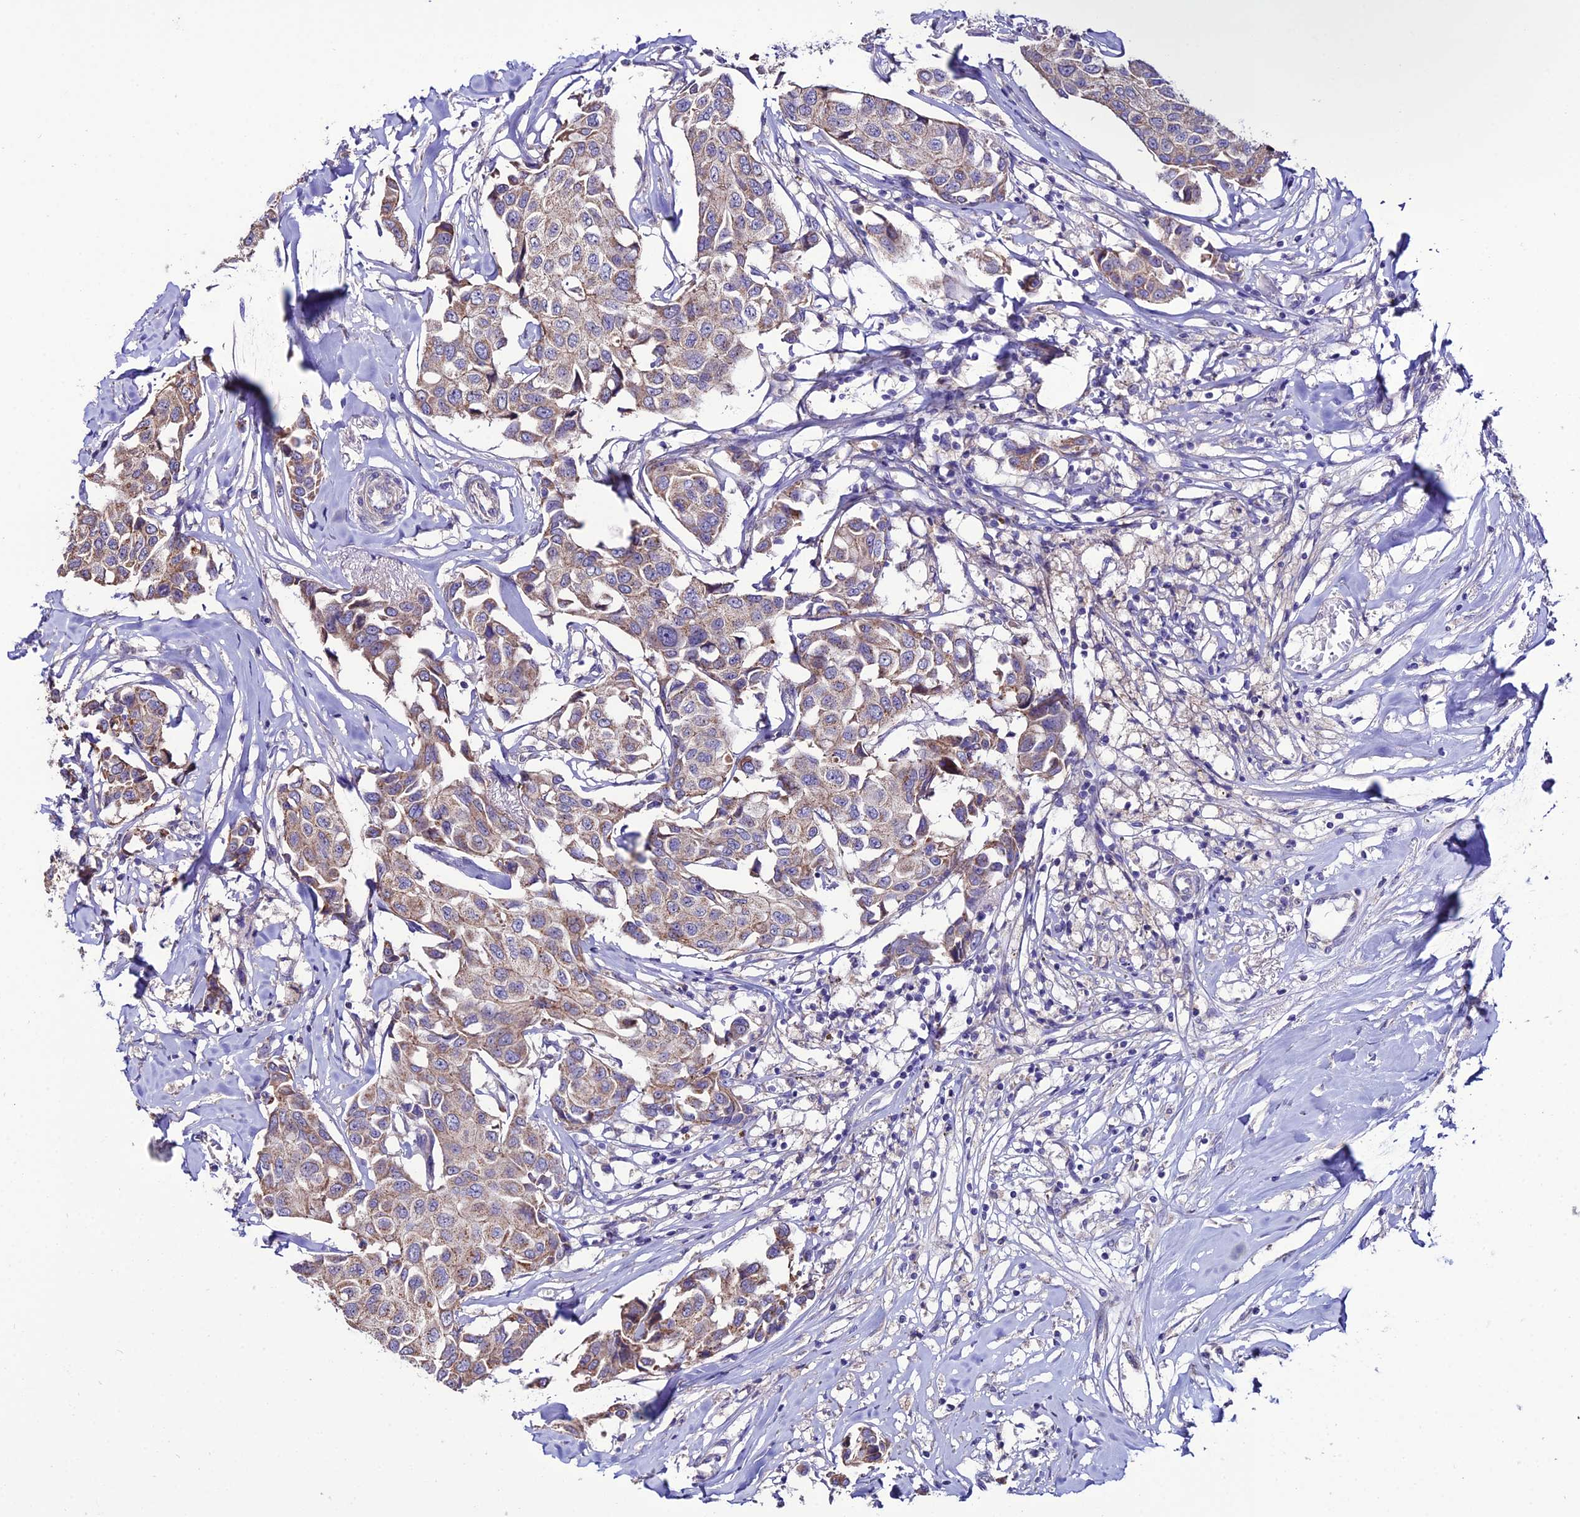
{"staining": {"intensity": "weak", "quantity": ">75%", "location": "cytoplasmic/membranous"}, "tissue": "breast cancer", "cell_type": "Tumor cells", "image_type": "cancer", "snomed": [{"axis": "morphology", "description": "Duct carcinoma"}, {"axis": "topography", "description": "Breast"}], "caption": "This is an image of immunohistochemistry staining of breast cancer, which shows weak expression in the cytoplasmic/membranous of tumor cells.", "gene": "HOGA1", "patient": {"sex": "female", "age": 80}}